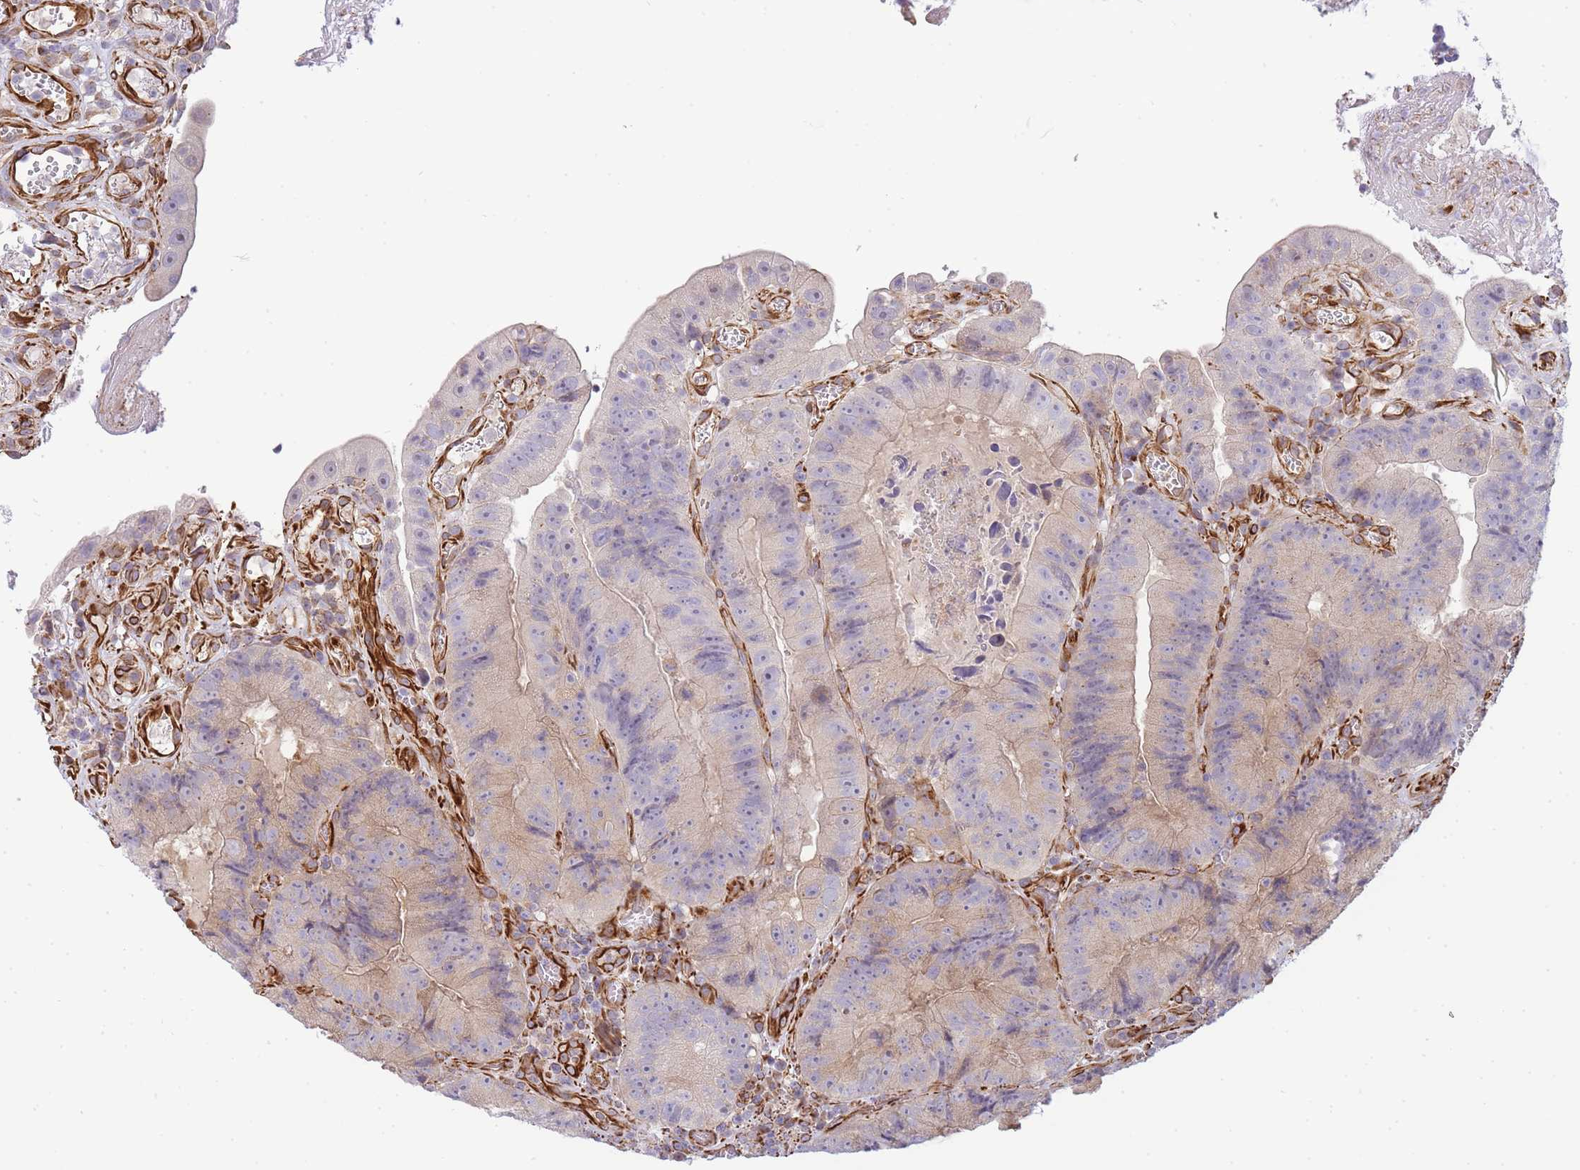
{"staining": {"intensity": "weak", "quantity": "25%-75%", "location": "cytoplasmic/membranous"}, "tissue": "colorectal cancer", "cell_type": "Tumor cells", "image_type": "cancer", "snomed": [{"axis": "morphology", "description": "Adenocarcinoma, NOS"}, {"axis": "topography", "description": "Colon"}], "caption": "IHC staining of adenocarcinoma (colorectal), which reveals low levels of weak cytoplasmic/membranous positivity in approximately 25%-75% of tumor cells indicating weak cytoplasmic/membranous protein expression. The staining was performed using DAB (3,3'-diaminobenzidine) (brown) for protein detection and nuclei were counterstained in hematoxylin (blue).", "gene": "ECPAS", "patient": {"sex": "female", "age": 86}}